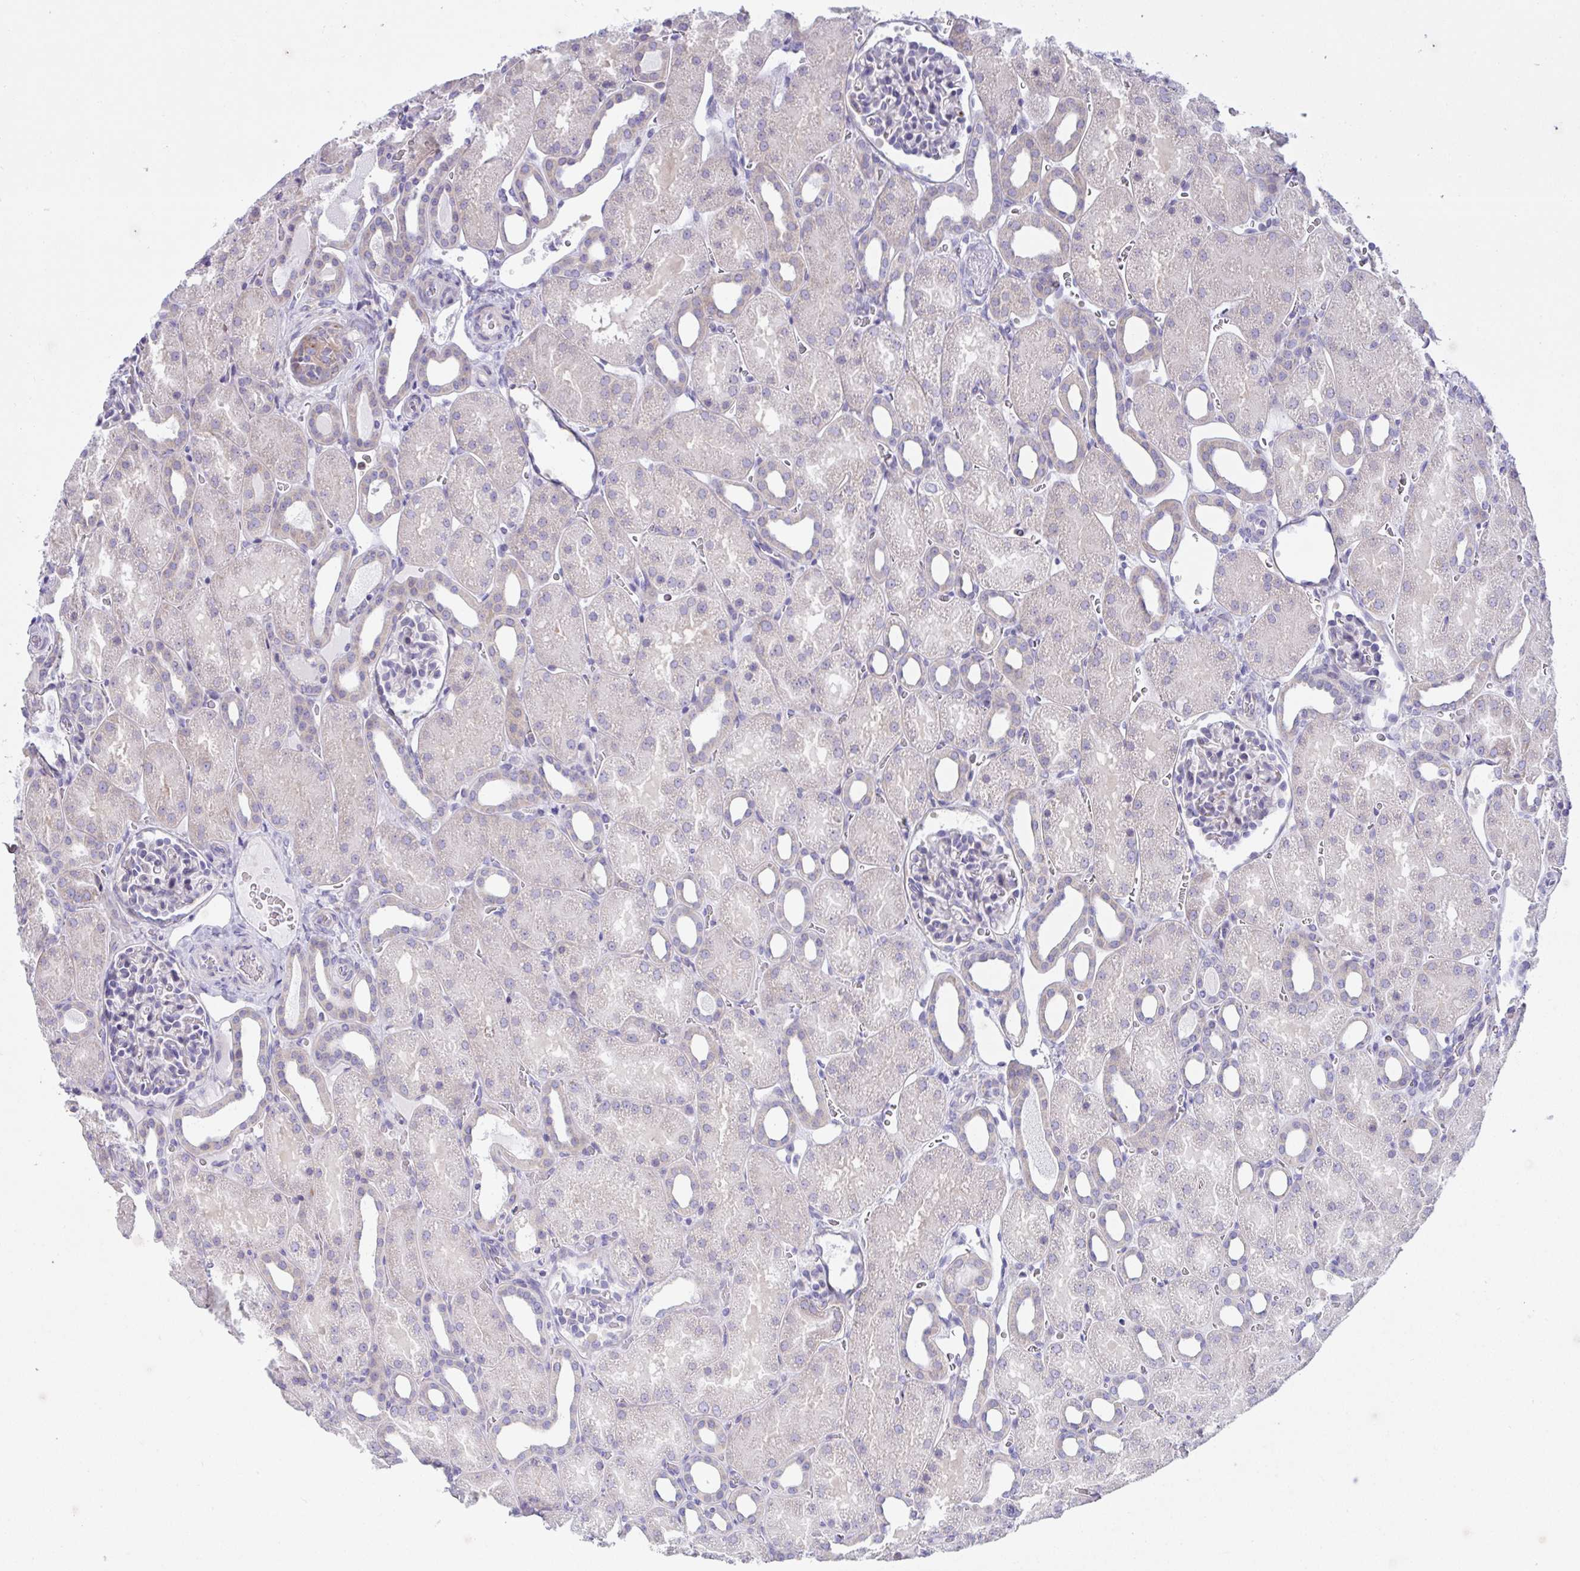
{"staining": {"intensity": "negative", "quantity": "none", "location": "none"}, "tissue": "kidney", "cell_type": "Cells in glomeruli", "image_type": "normal", "snomed": [{"axis": "morphology", "description": "Normal tissue, NOS"}, {"axis": "topography", "description": "Kidney"}], "caption": "This photomicrograph is of benign kidney stained with immunohistochemistry to label a protein in brown with the nuclei are counter-stained blue. There is no expression in cells in glomeruli.", "gene": "FAU", "patient": {"sex": "male", "age": 2}}